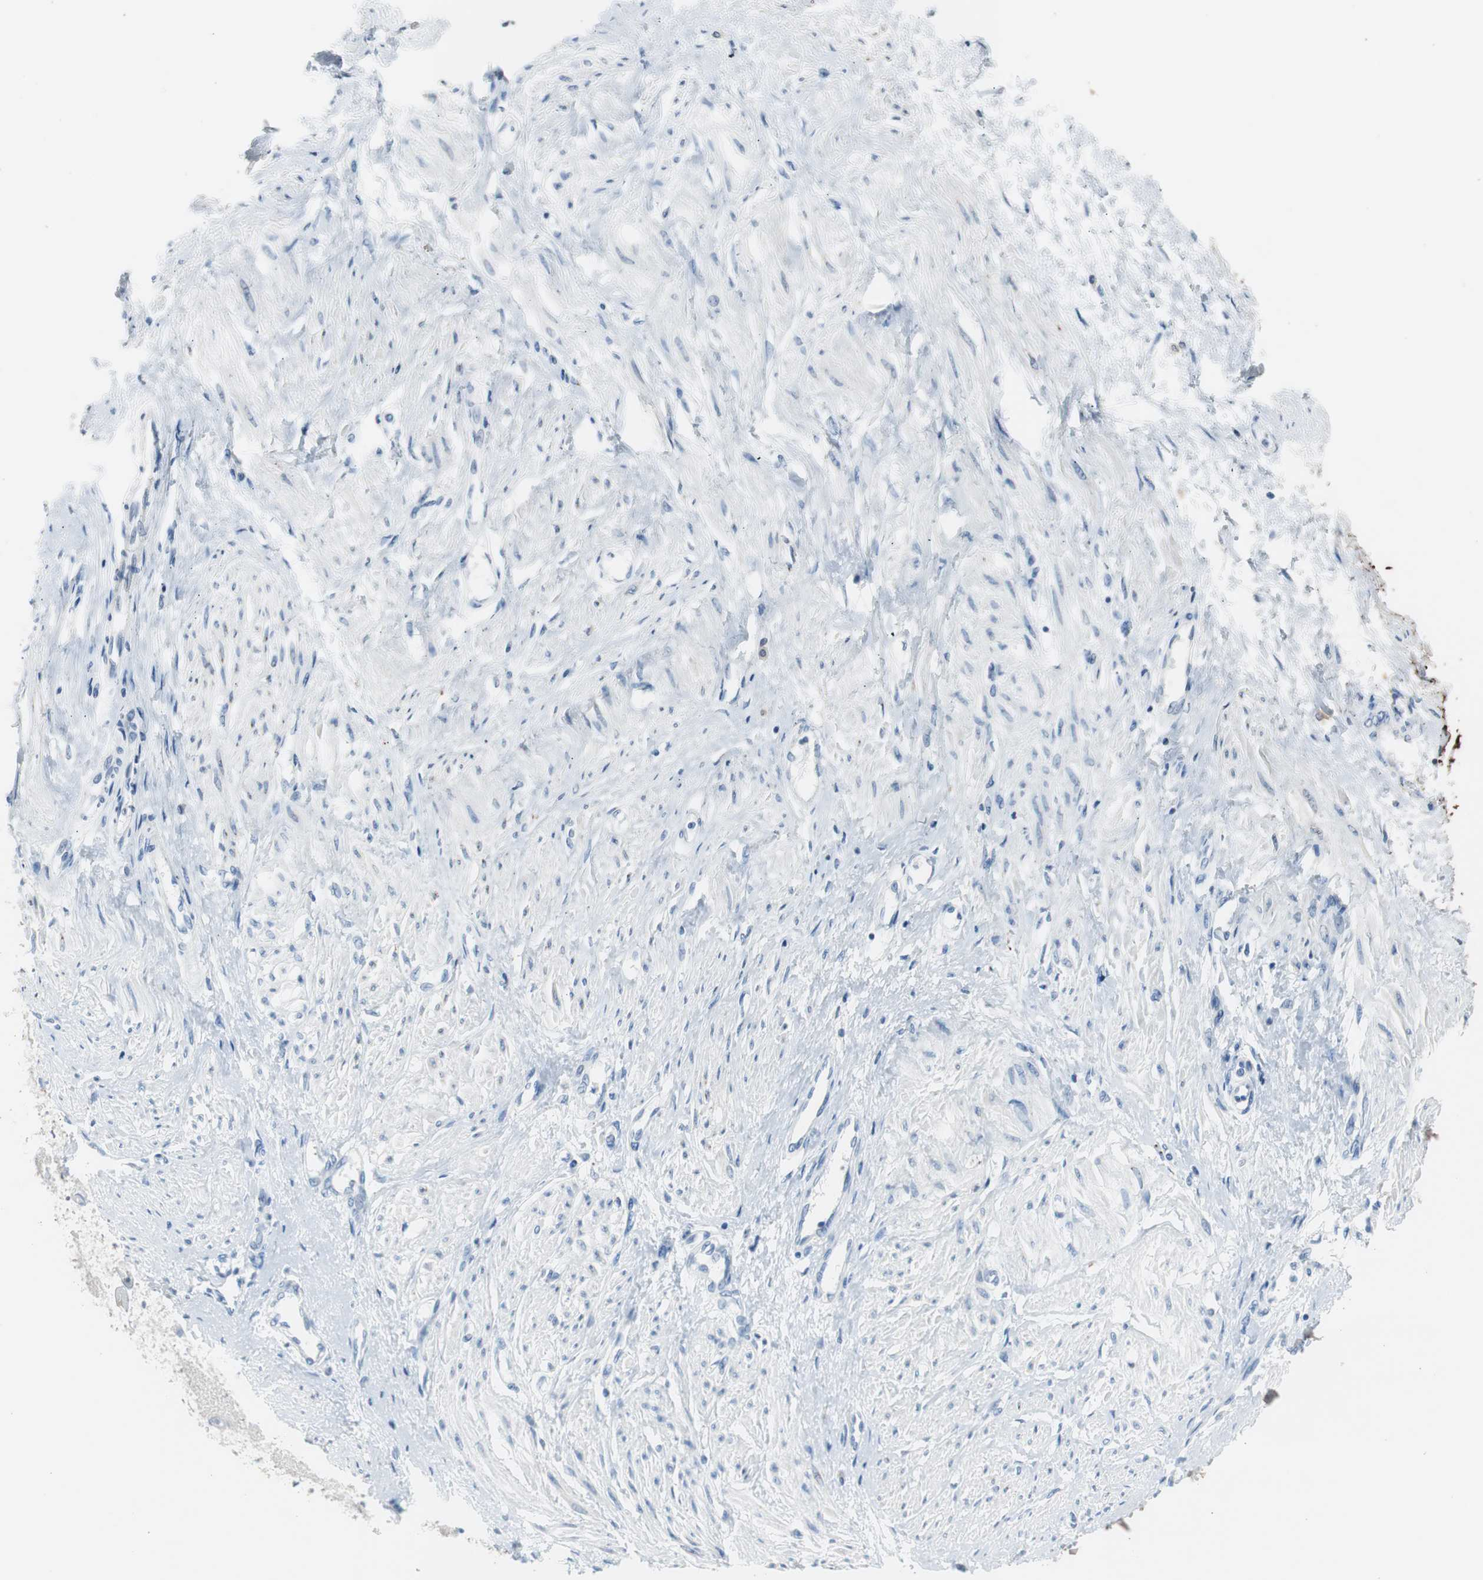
{"staining": {"intensity": "negative", "quantity": "none", "location": "none"}, "tissue": "smooth muscle", "cell_type": "Smooth muscle cells", "image_type": "normal", "snomed": [{"axis": "morphology", "description": "Normal tissue, NOS"}, {"axis": "topography", "description": "Smooth muscle"}, {"axis": "topography", "description": "Uterus"}], "caption": "Protein analysis of benign smooth muscle shows no significant positivity in smooth muscle cells.", "gene": "S100A7A", "patient": {"sex": "female", "age": 39}}